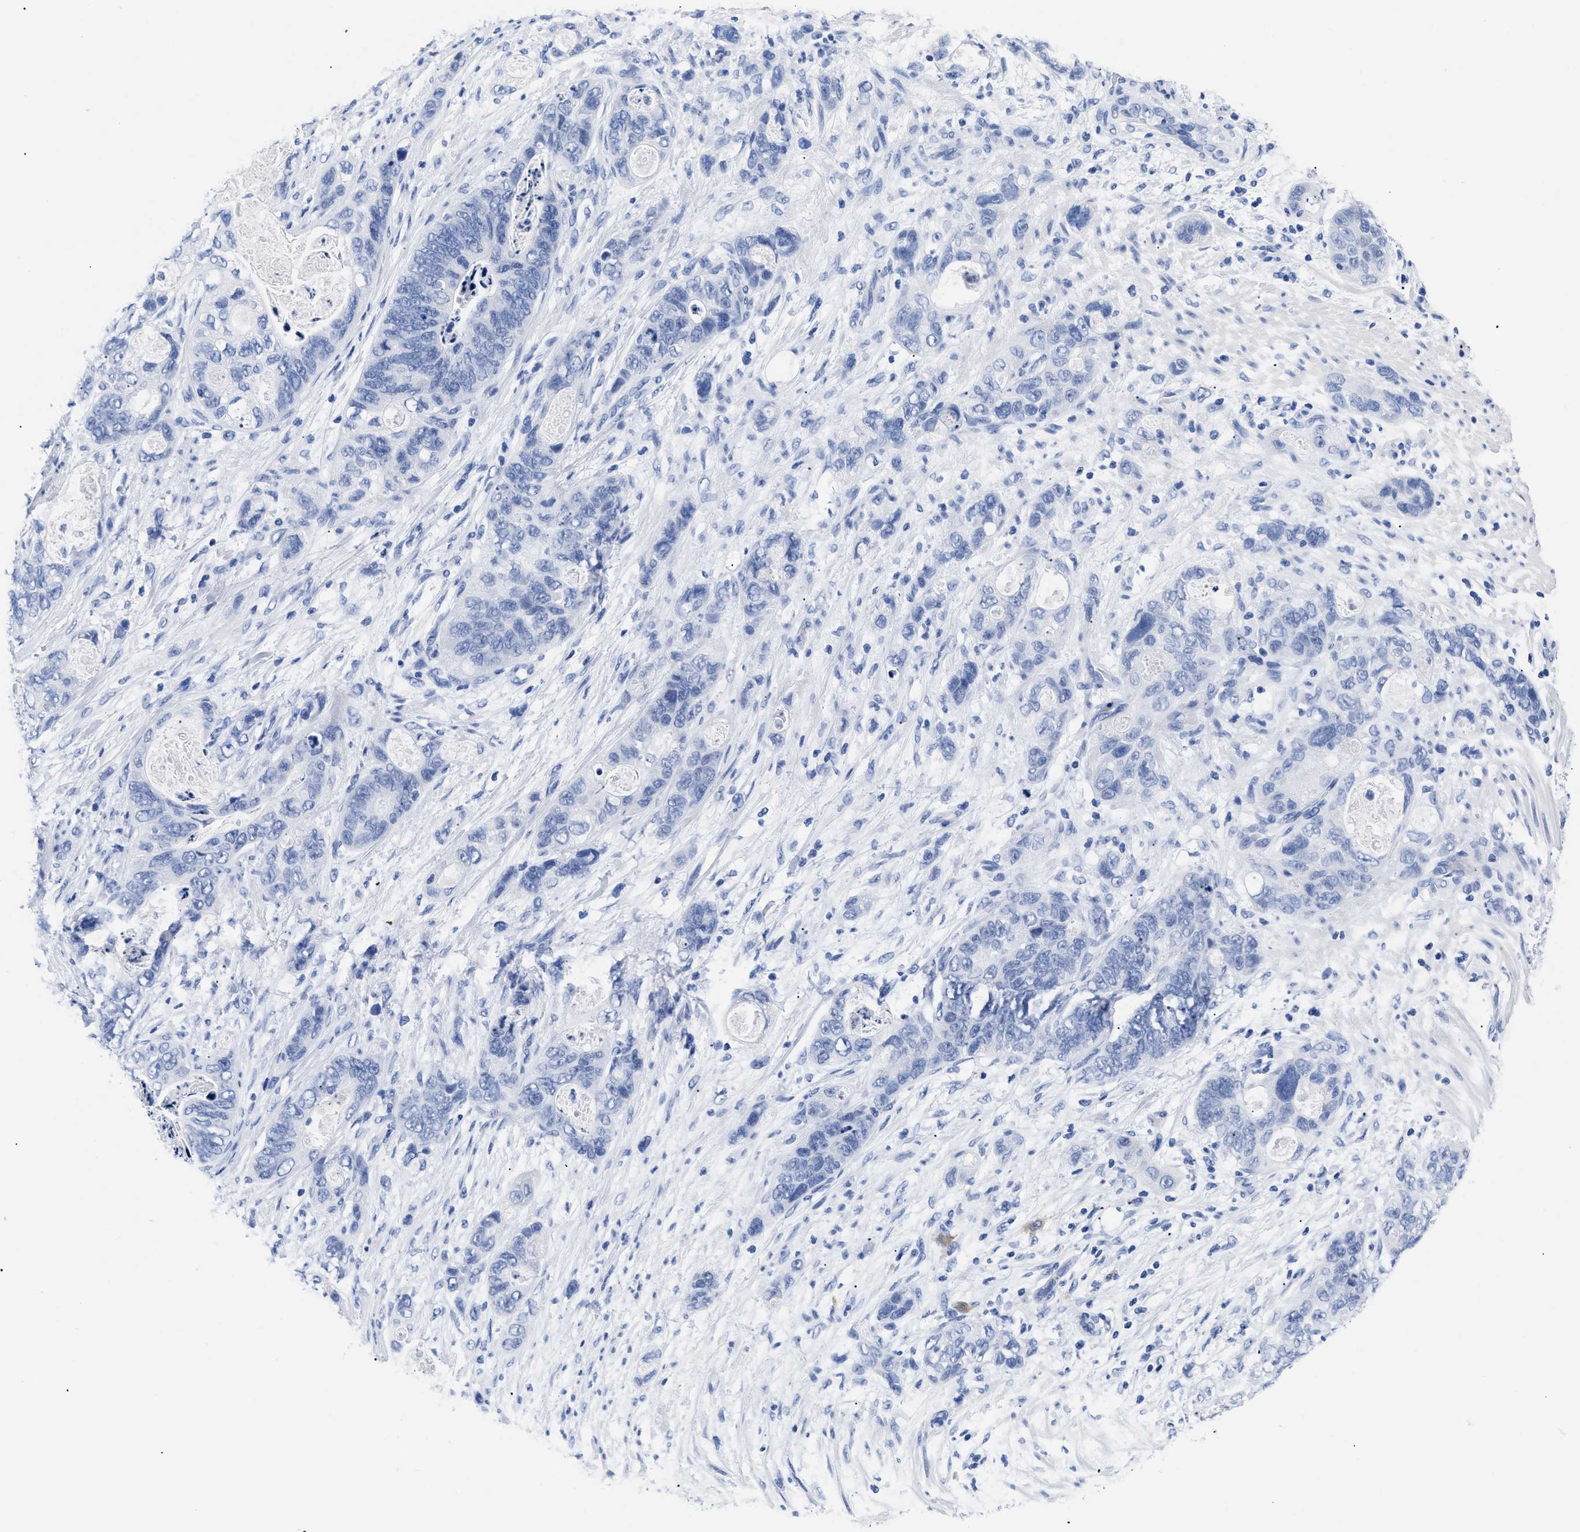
{"staining": {"intensity": "negative", "quantity": "none", "location": "none"}, "tissue": "stomach cancer", "cell_type": "Tumor cells", "image_type": "cancer", "snomed": [{"axis": "morphology", "description": "Normal tissue, NOS"}, {"axis": "morphology", "description": "Adenocarcinoma, NOS"}, {"axis": "topography", "description": "Stomach"}], "caption": "Immunohistochemistry of human stomach cancer demonstrates no staining in tumor cells.", "gene": "TREML1", "patient": {"sex": "female", "age": 89}}